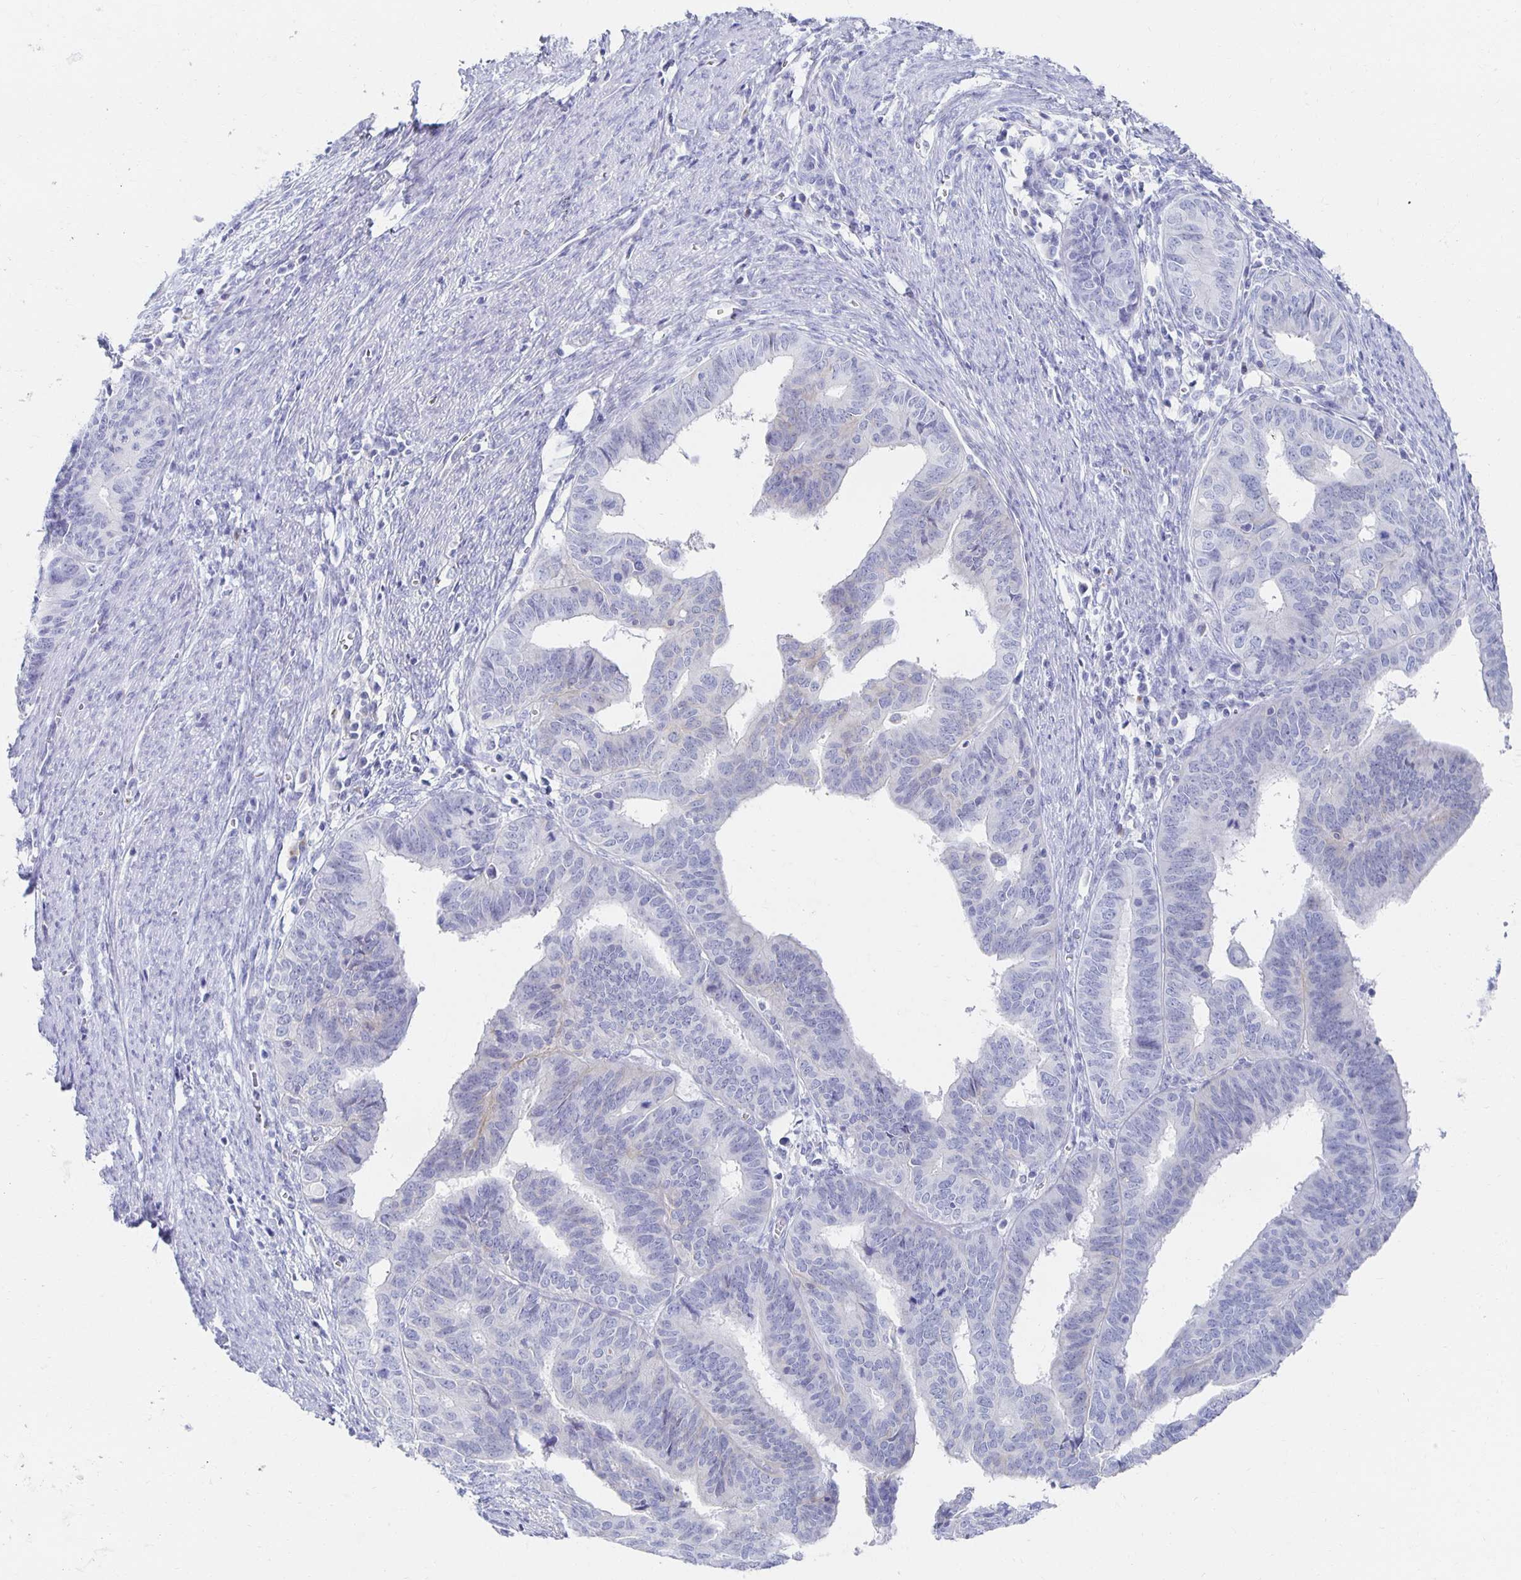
{"staining": {"intensity": "negative", "quantity": "none", "location": "none"}, "tissue": "endometrial cancer", "cell_type": "Tumor cells", "image_type": "cancer", "snomed": [{"axis": "morphology", "description": "Adenocarcinoma, NOS"}, {"axis": "topography", "description": "Endometrium"}], "caption": "DAB immunohistochemical staining of endometrial cancer exhibits no significant staining in tumor cells.", "gene": "PRDM7", "patient": {"sex": "female", "age": 65}}